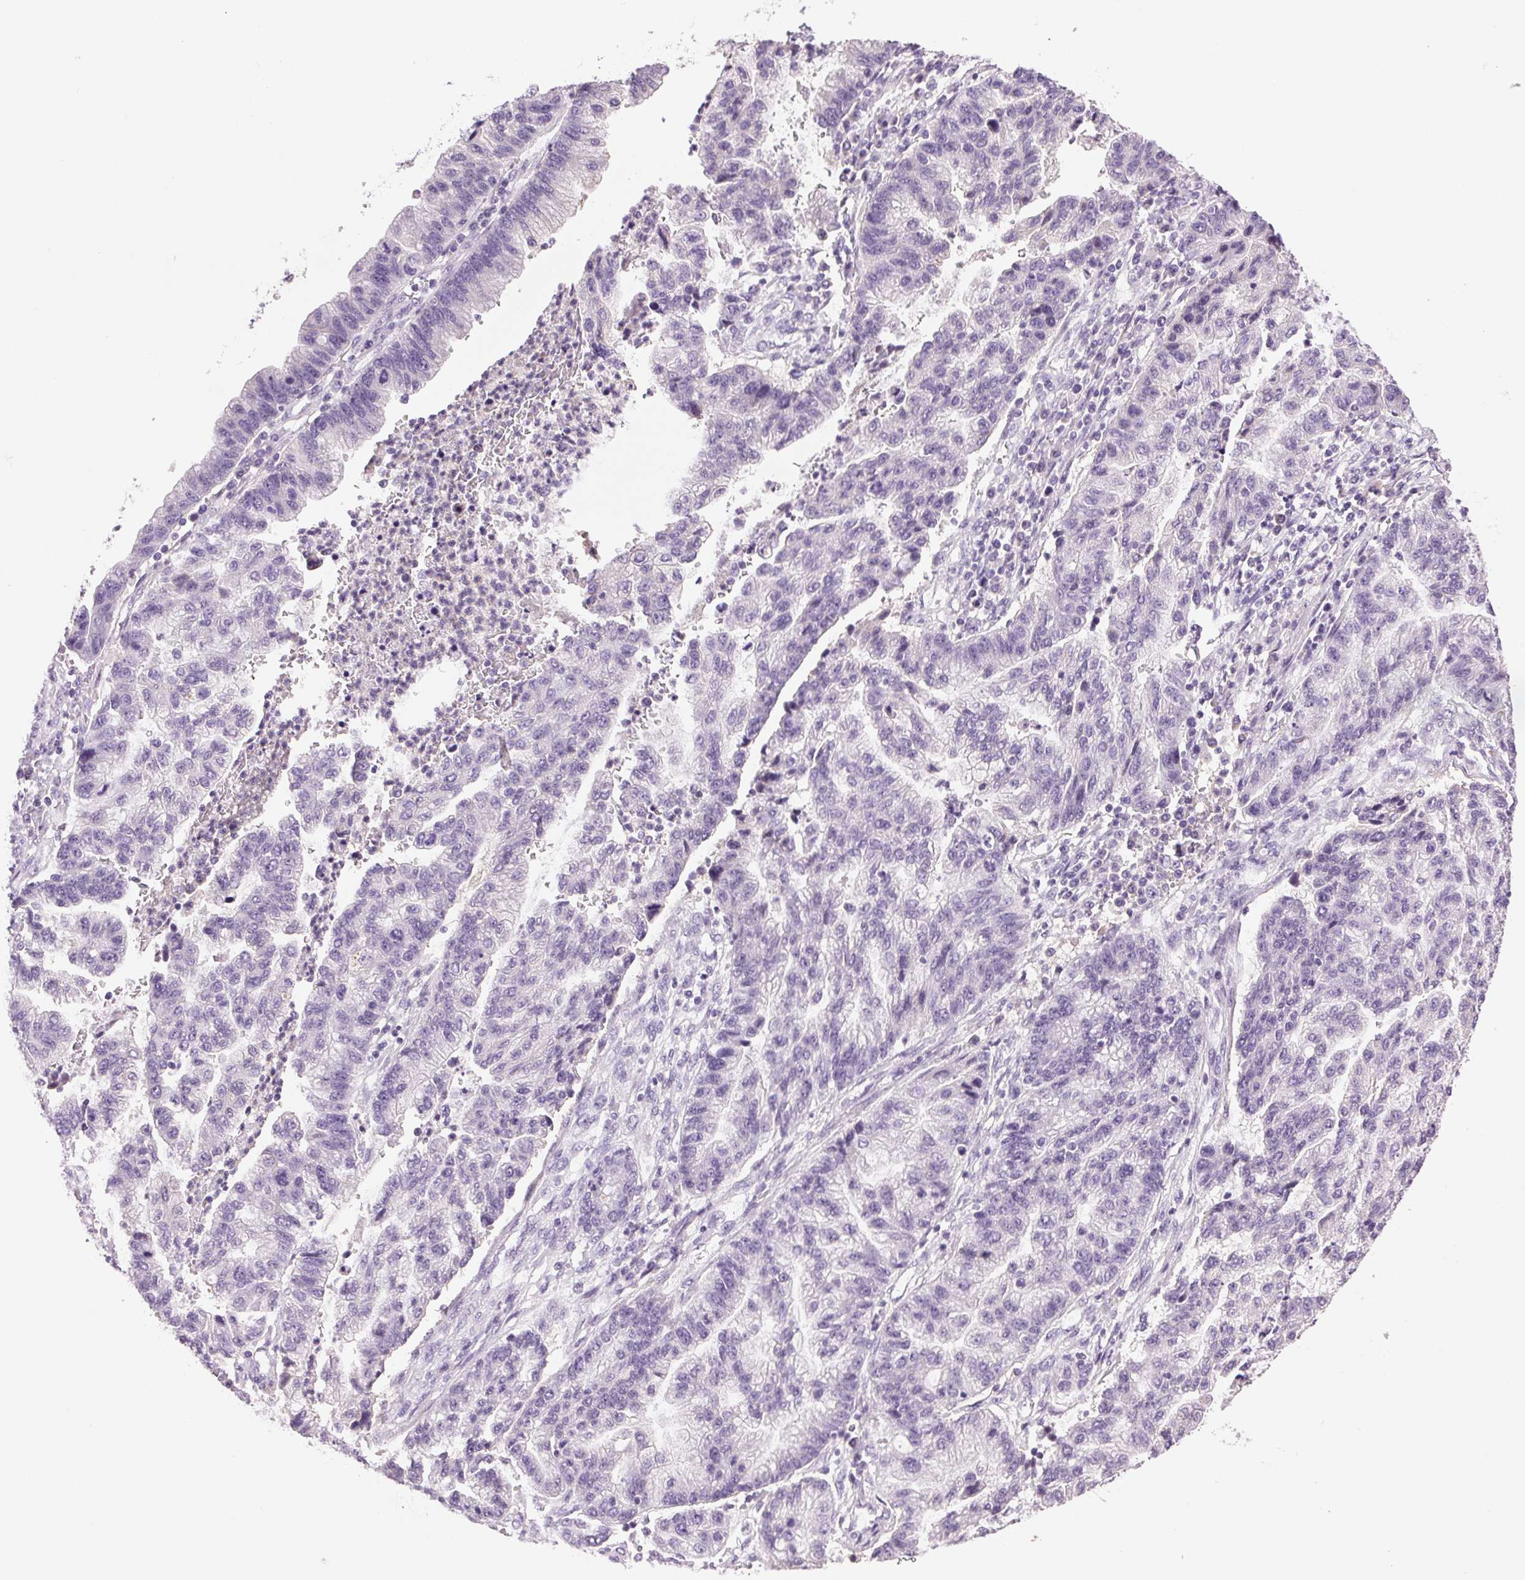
{"staining": {"intensity": "negative", "quantity": "none", "location": "none"}, "tissue": "stomach cancer", "cell_type": "Tumor cells", "image_type": "cancer", "snomed": [{"axis": "morphology", "description": "Adenocarcinoma, NOS"}, {"axis": "topography", "description": "Stomach"}], "caption": "IHC micrograph of neoplastic tissue: stomach adenocarcinoma stained with DAB (3,3'-diaminobenzidine) exhibits no significant protein positivity in tumor cells.", "gene": "BPIFB2", "patient": {"sex": "male", "age": 83}}